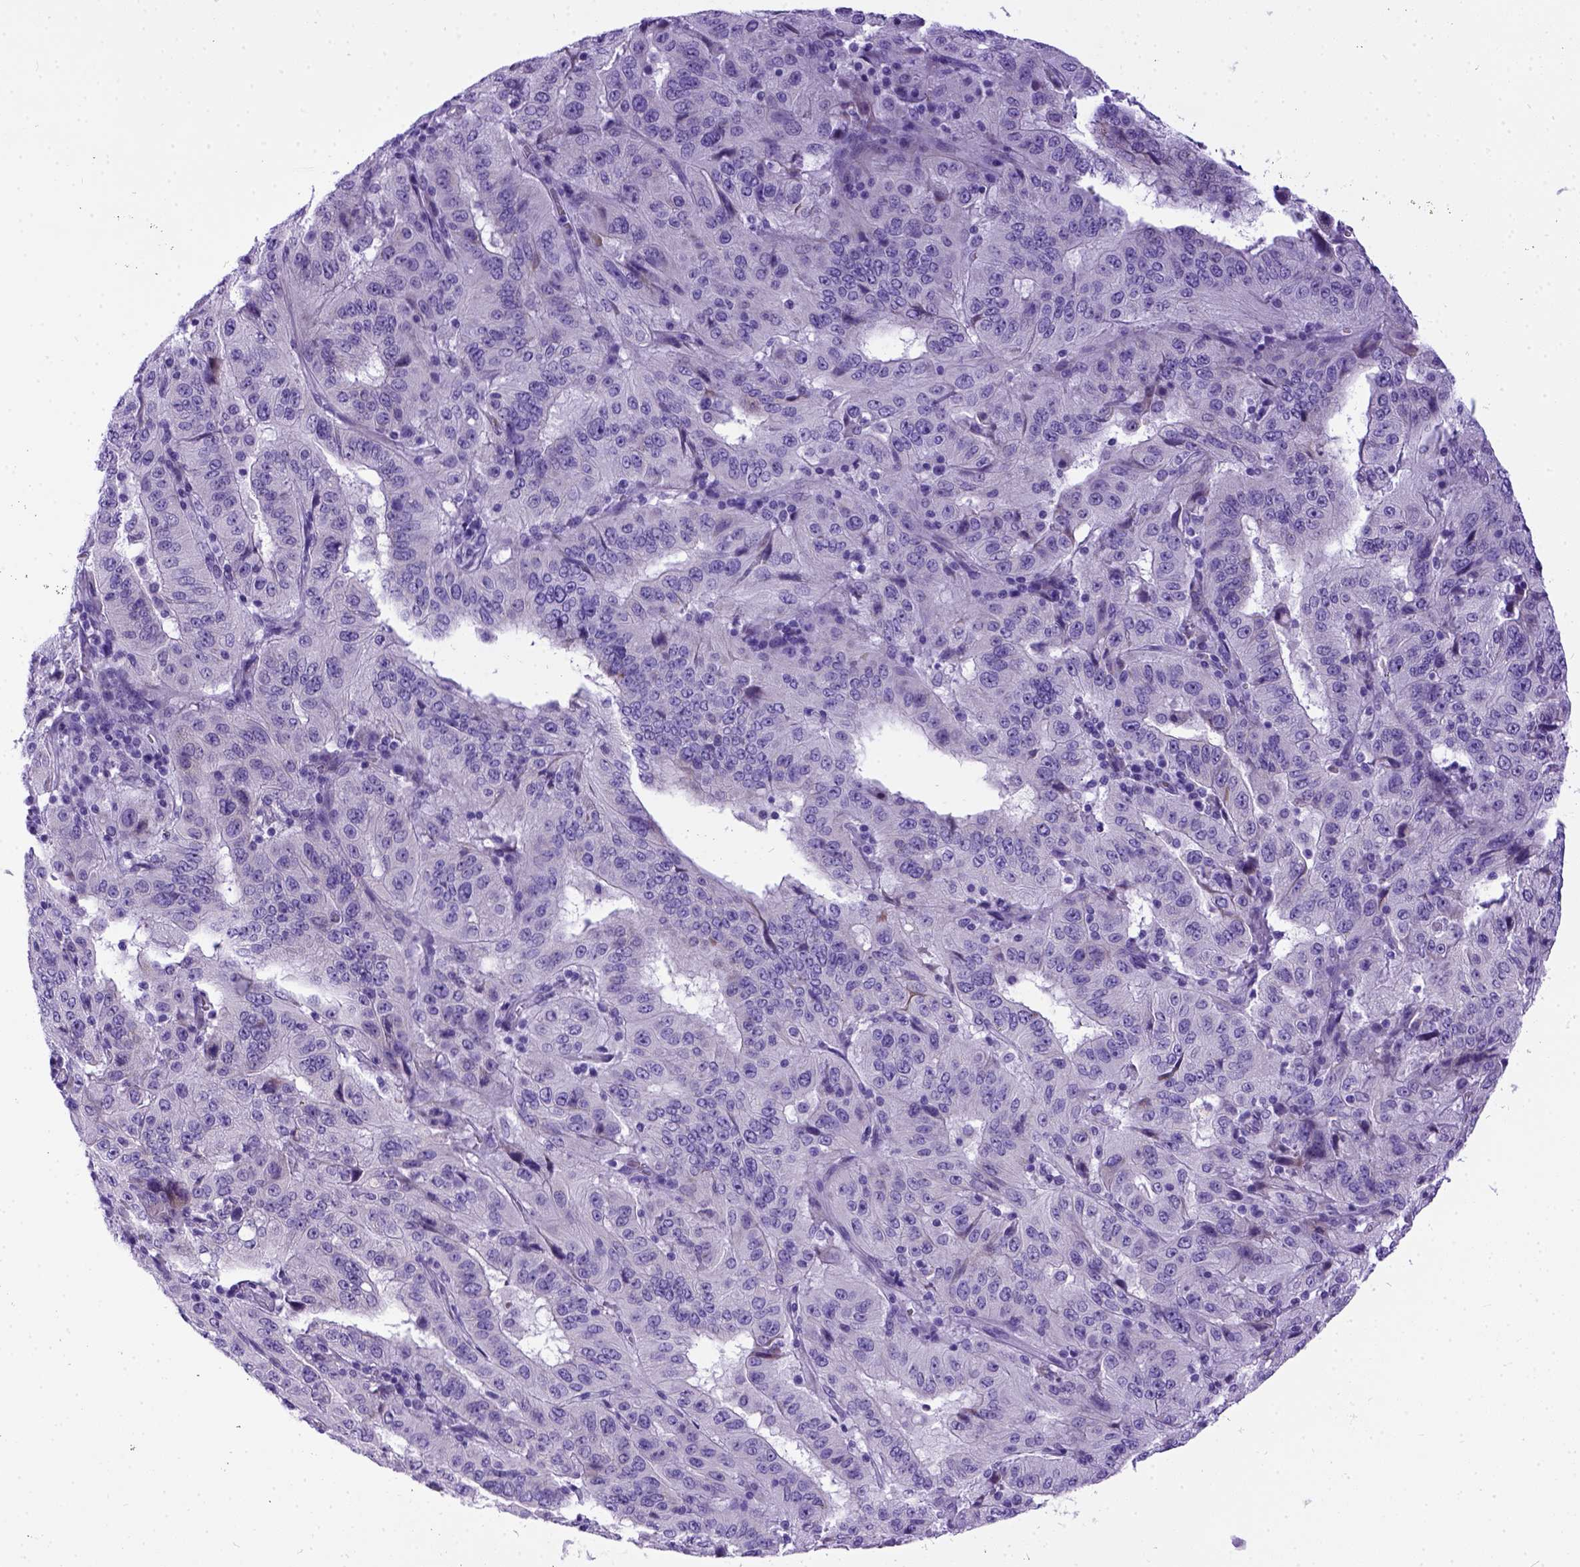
{"staining": {"intensity": "negative", "quantity": "none", "location": "none"}, "tissue": "pancreatic cancer", "cell_type": "Tumor cells", "image_type": "cancer", "snomed": [{"axis": "morphology", "description": "Adenocarcinoma, NOS"}, {"axis": "topography", "description": "Pancreas"}], "caption": "Tumor cells show no significant expression in pancreatic cancer (adenocarcinoma).", "gene": "IGF2", "patient": {"sex": "male", "age": 63}}